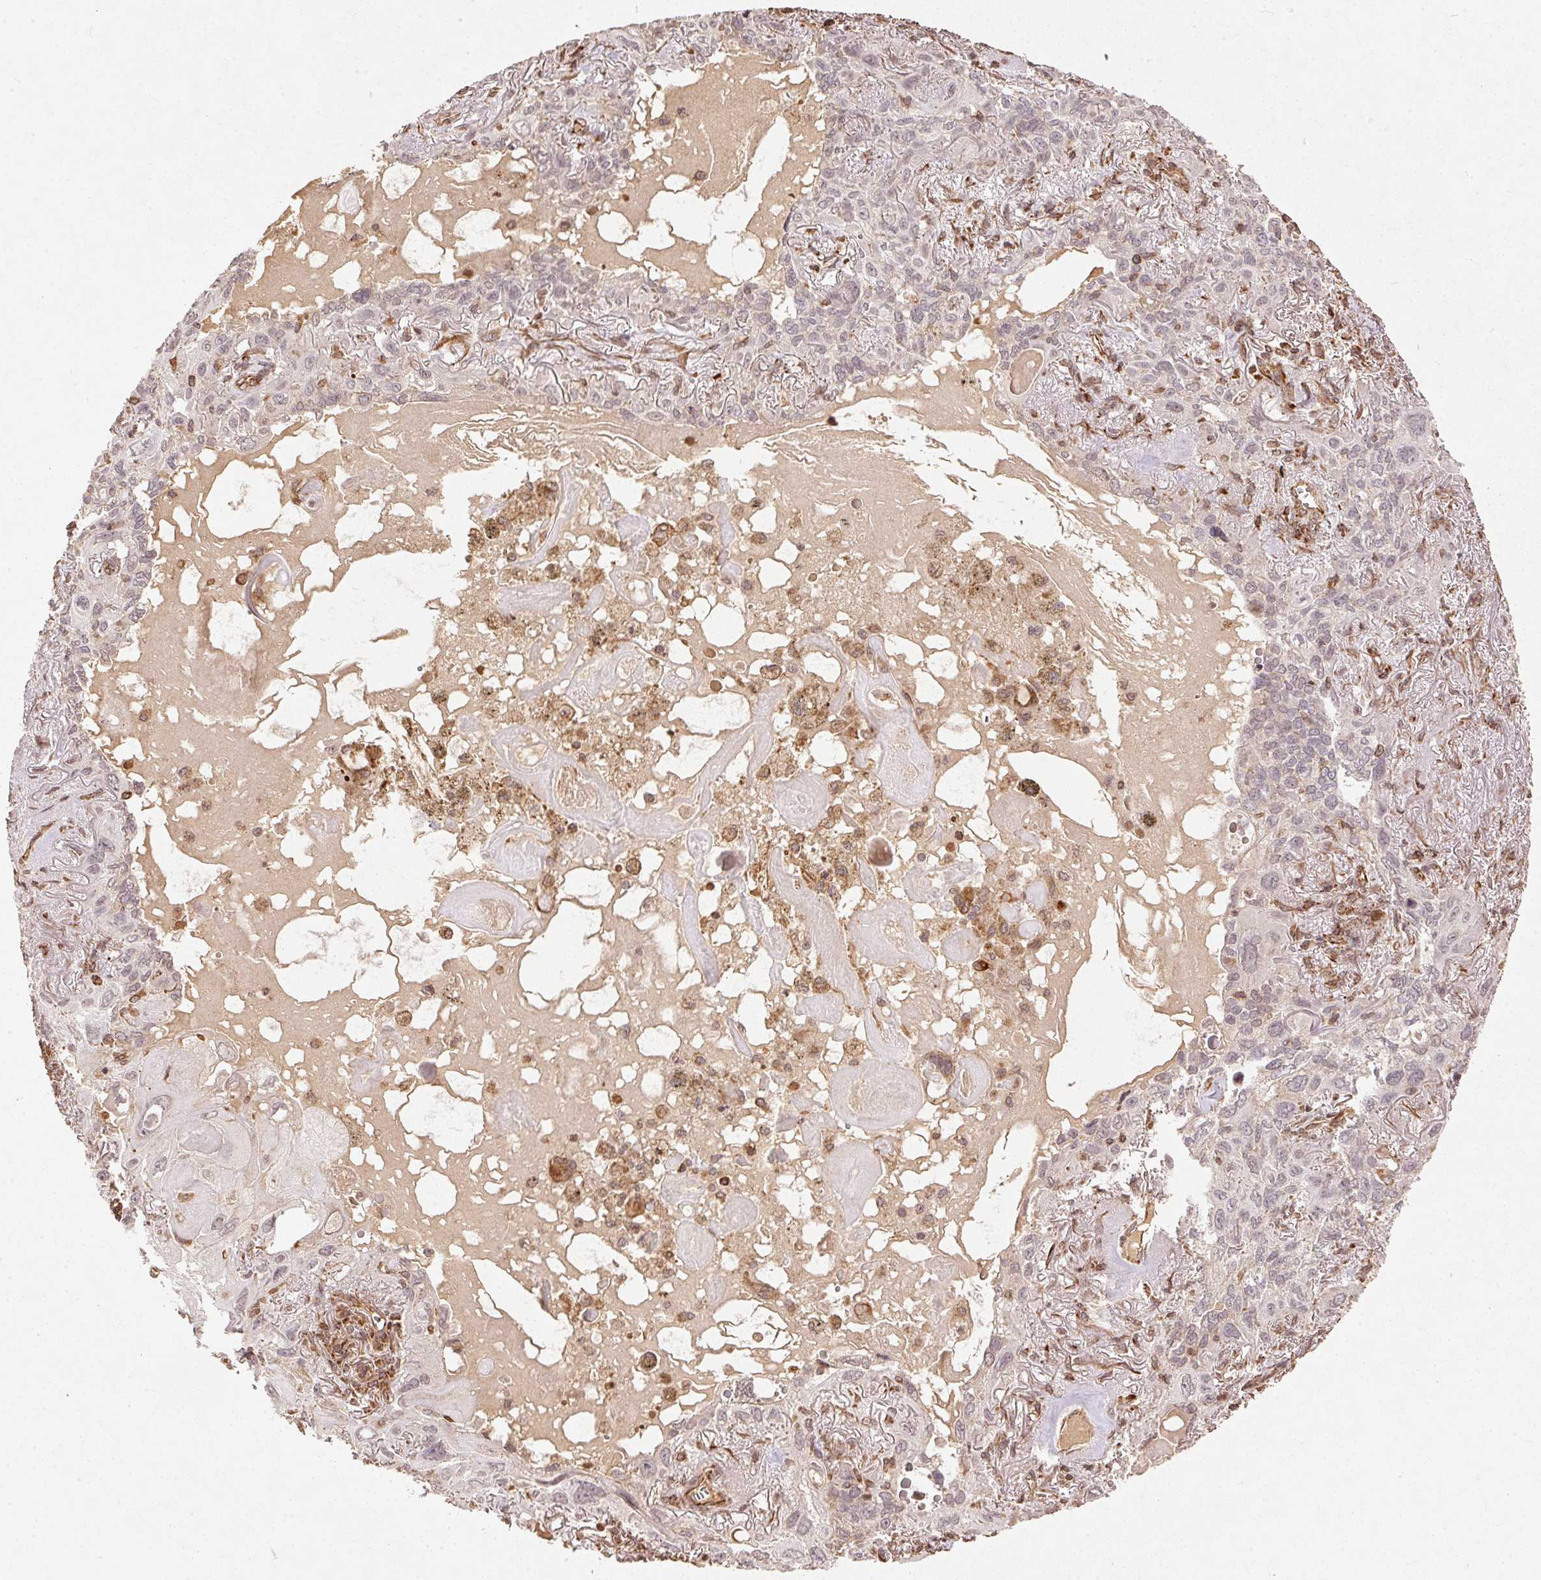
{"staining": {"intensity": "negative", "quantity": "none", "location": "none"}, "tissue": "lung cancer", "cell_type": "Tumor cells", "image_type": "cancer", "snomed": [{"axis": "morphology", "description": "Squamous cell carcinoma, NOS"}, {"axis": "topography", "description": "Lung"}], "caption": "IHC photomicrograph of neoplastic tissue: human squamous cell carcinoma (lung) stained with DAB shows no significant protein positivity in tumor cells.", "gene": "SPRED2", "patient": {"sex": "male", "age": 79}}